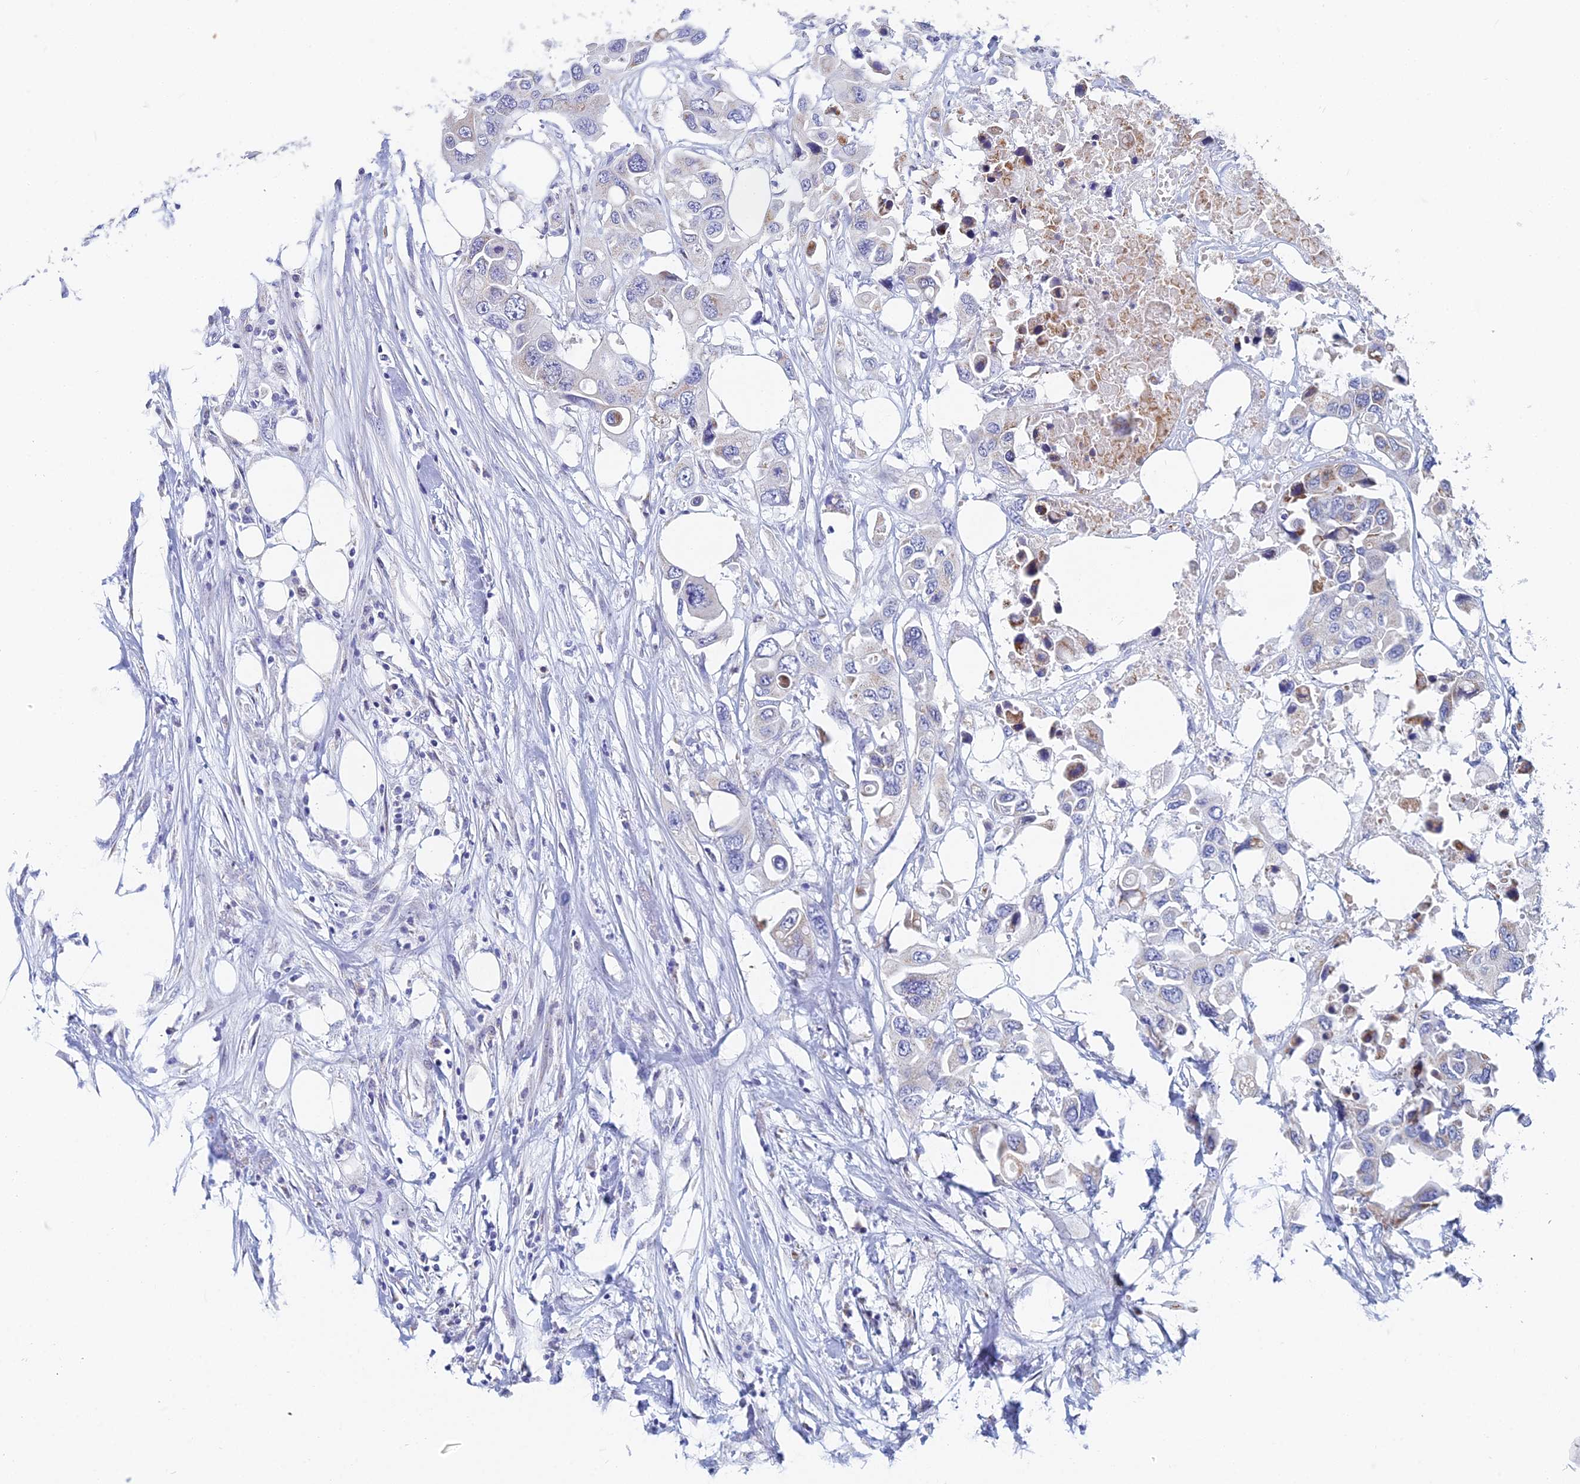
{"staining": {"intensity": "weak", "quantity": "<25%", "location": "cytoplasmic/membranous"}, "tissue": "colorectal cancer", "cell_type": "Tumor cells", "image_type": "cancer", "snomed": [{"axis": "morphology", "description": "Adenocarcinoma, NOS"}, {"axis": "topography", "description": "Colon"}], "caption": "Protein analysis of adenocarcinoma (colorectal) displays no significant staining in tumor cells.", "gene": "ACSM1", "patient": {"sex": "male", "age": 77}}